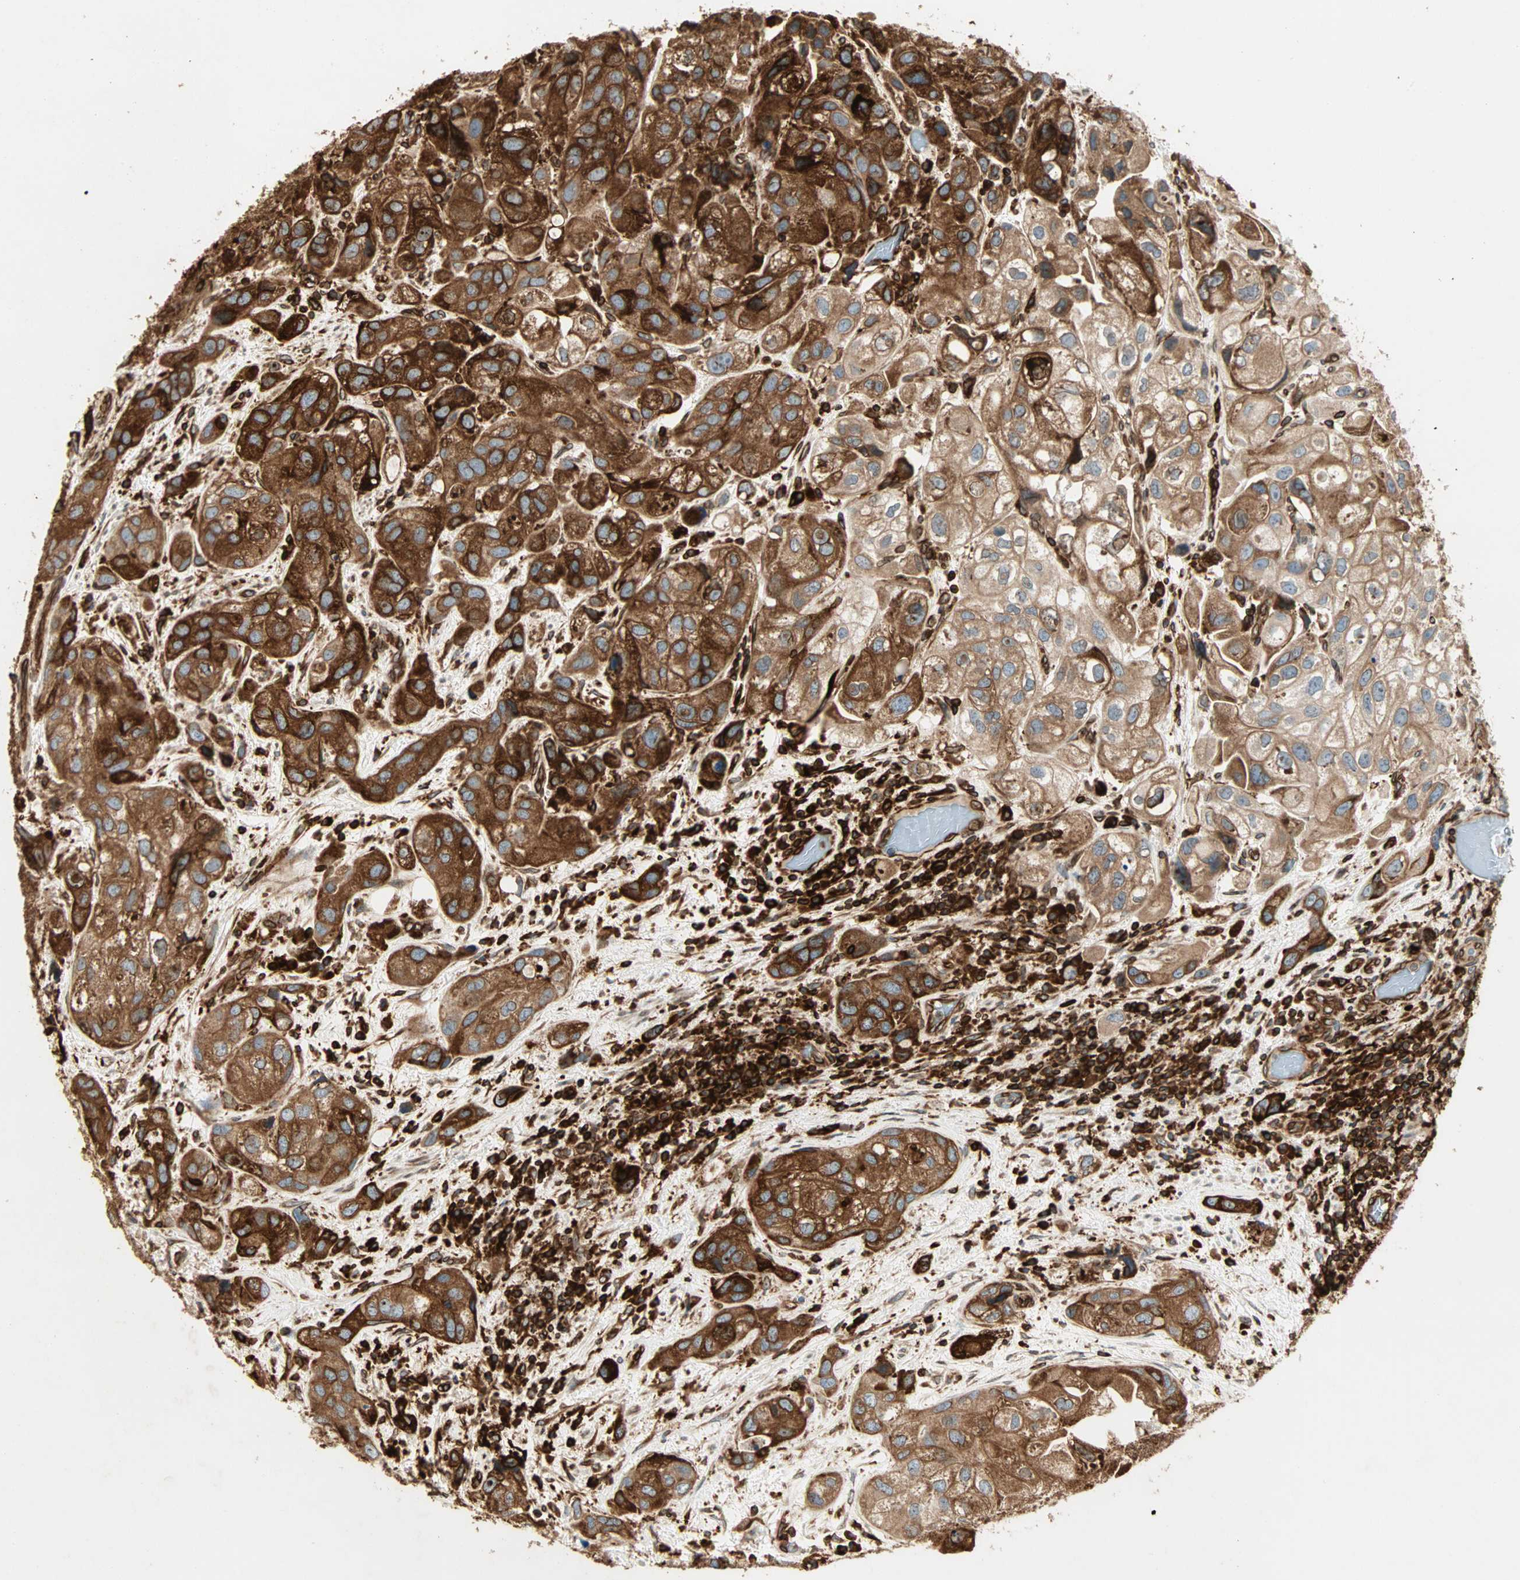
{"staining": {"intensity": "strong", "quantity": ">75%", "location": "cytoplasmic/membranous"}, "tissue": "urothelial cancer", "cell_type": "Tumor cells", "image_type": "cancer", "snomed": [{"axis": "morphology", "description": "Urothelial carcinoma, High grade"}, {"axis": "topography", "description": "Urinary bladder"}], "caption": "This micrograph exhibits IHC staining of high-grade urothelial carcinoma, with high strong cytoplasmic/membranous expression in about >75% of tumor cells.", "gene": "TAPBP", "patient": {"sex": "female", "age": 64}}